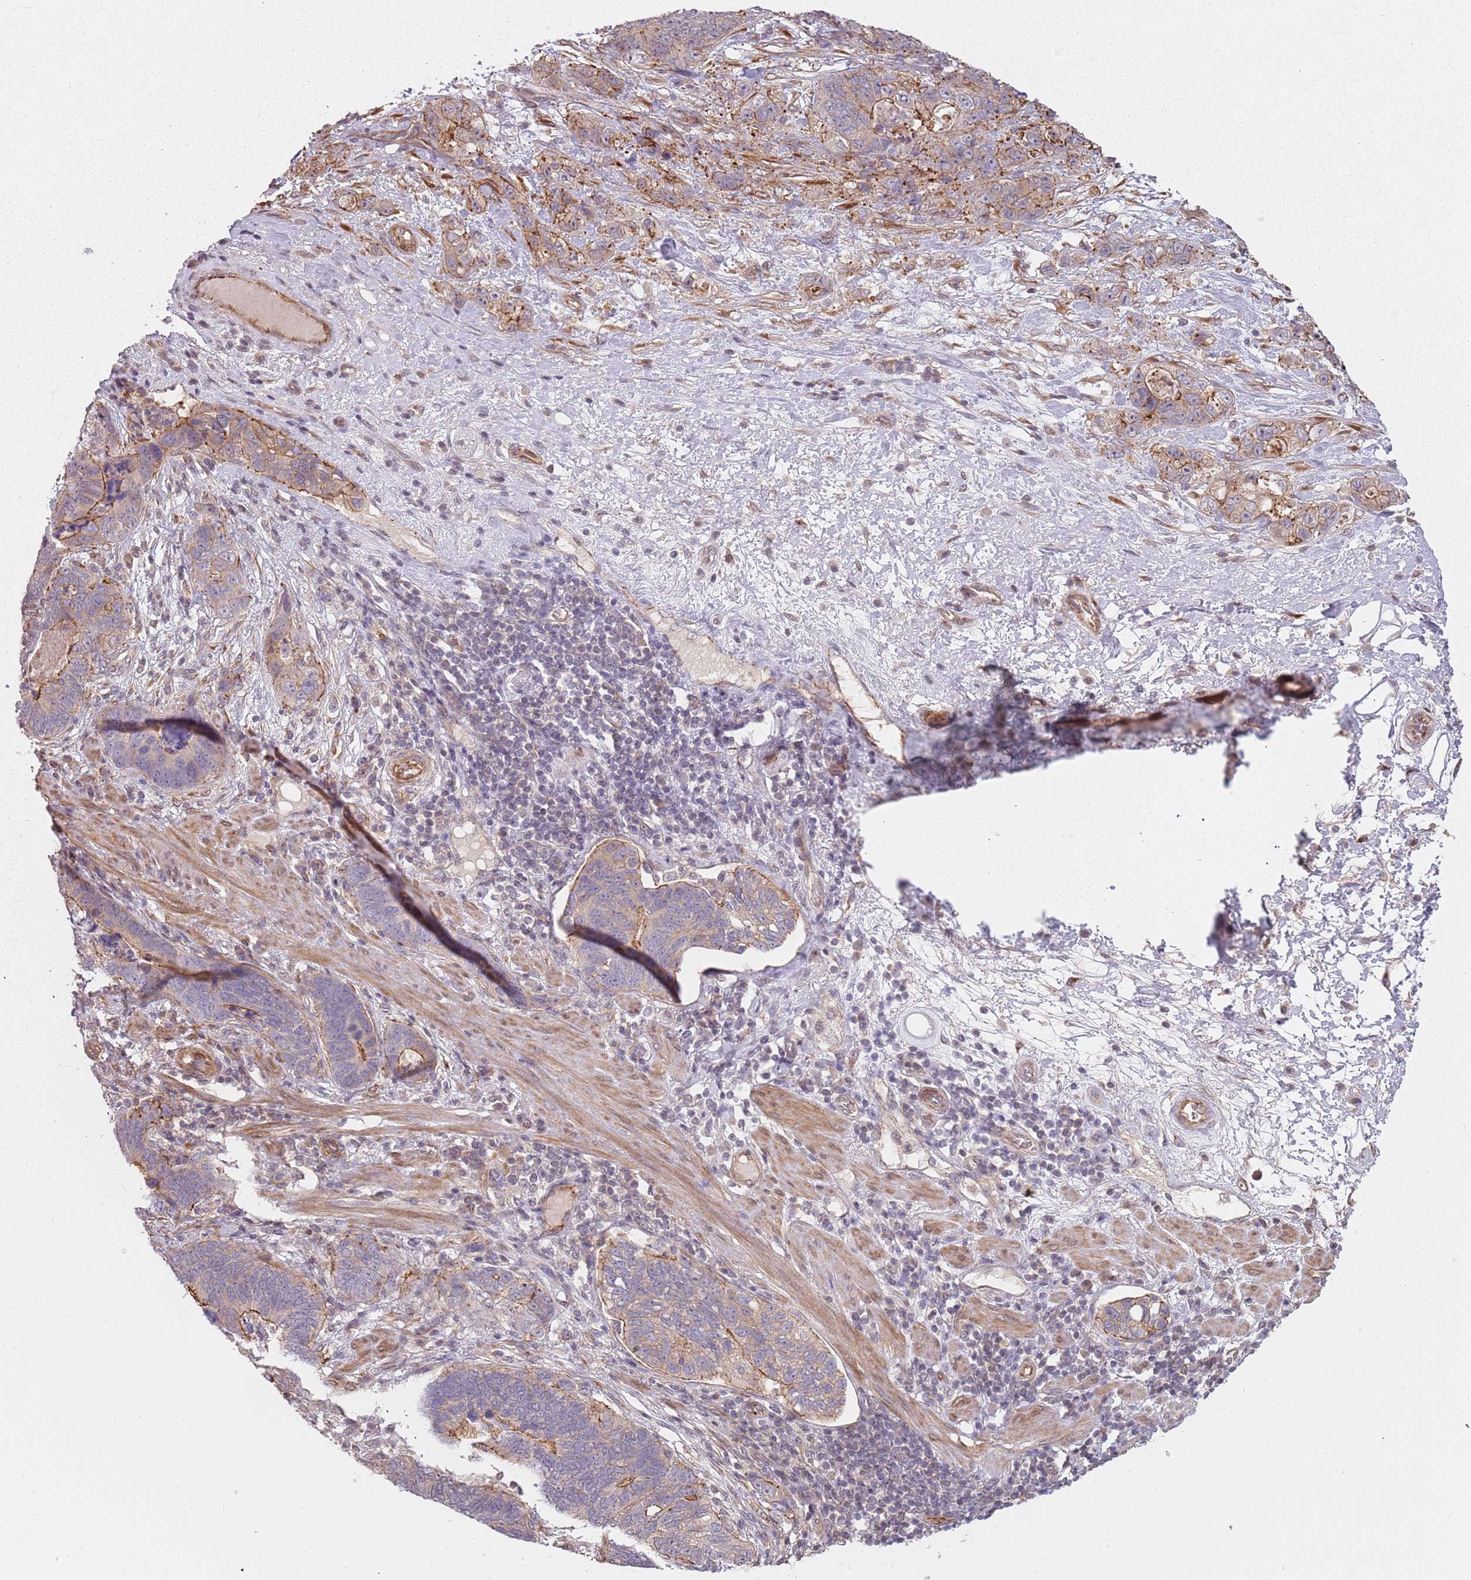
{"staining": {"intensity": "moderate", "quantity": "25%-75%", "location": "cytoplasmic/membranous"}, "tissue": "stomach cancer", "cell_type": "Tumor cells", "image_type": "cancer", "snomed": [{"axis": "morphology", "description": "Normal tissue, NOS"}, {"axis": "morphology", "description": "Adenocarcinoma, NOS"}, {"axis": "topography", "description": "Stomach"}], "caption": "High-power microscopy captured an IHC histopathology image of stomach cancer, revealing moderate cytoplasmic/membranous positivity in about 25%-75% of tumor cells.", "gene": "PPP1R14C", "patient": {"sex": "female", "age": 89}}